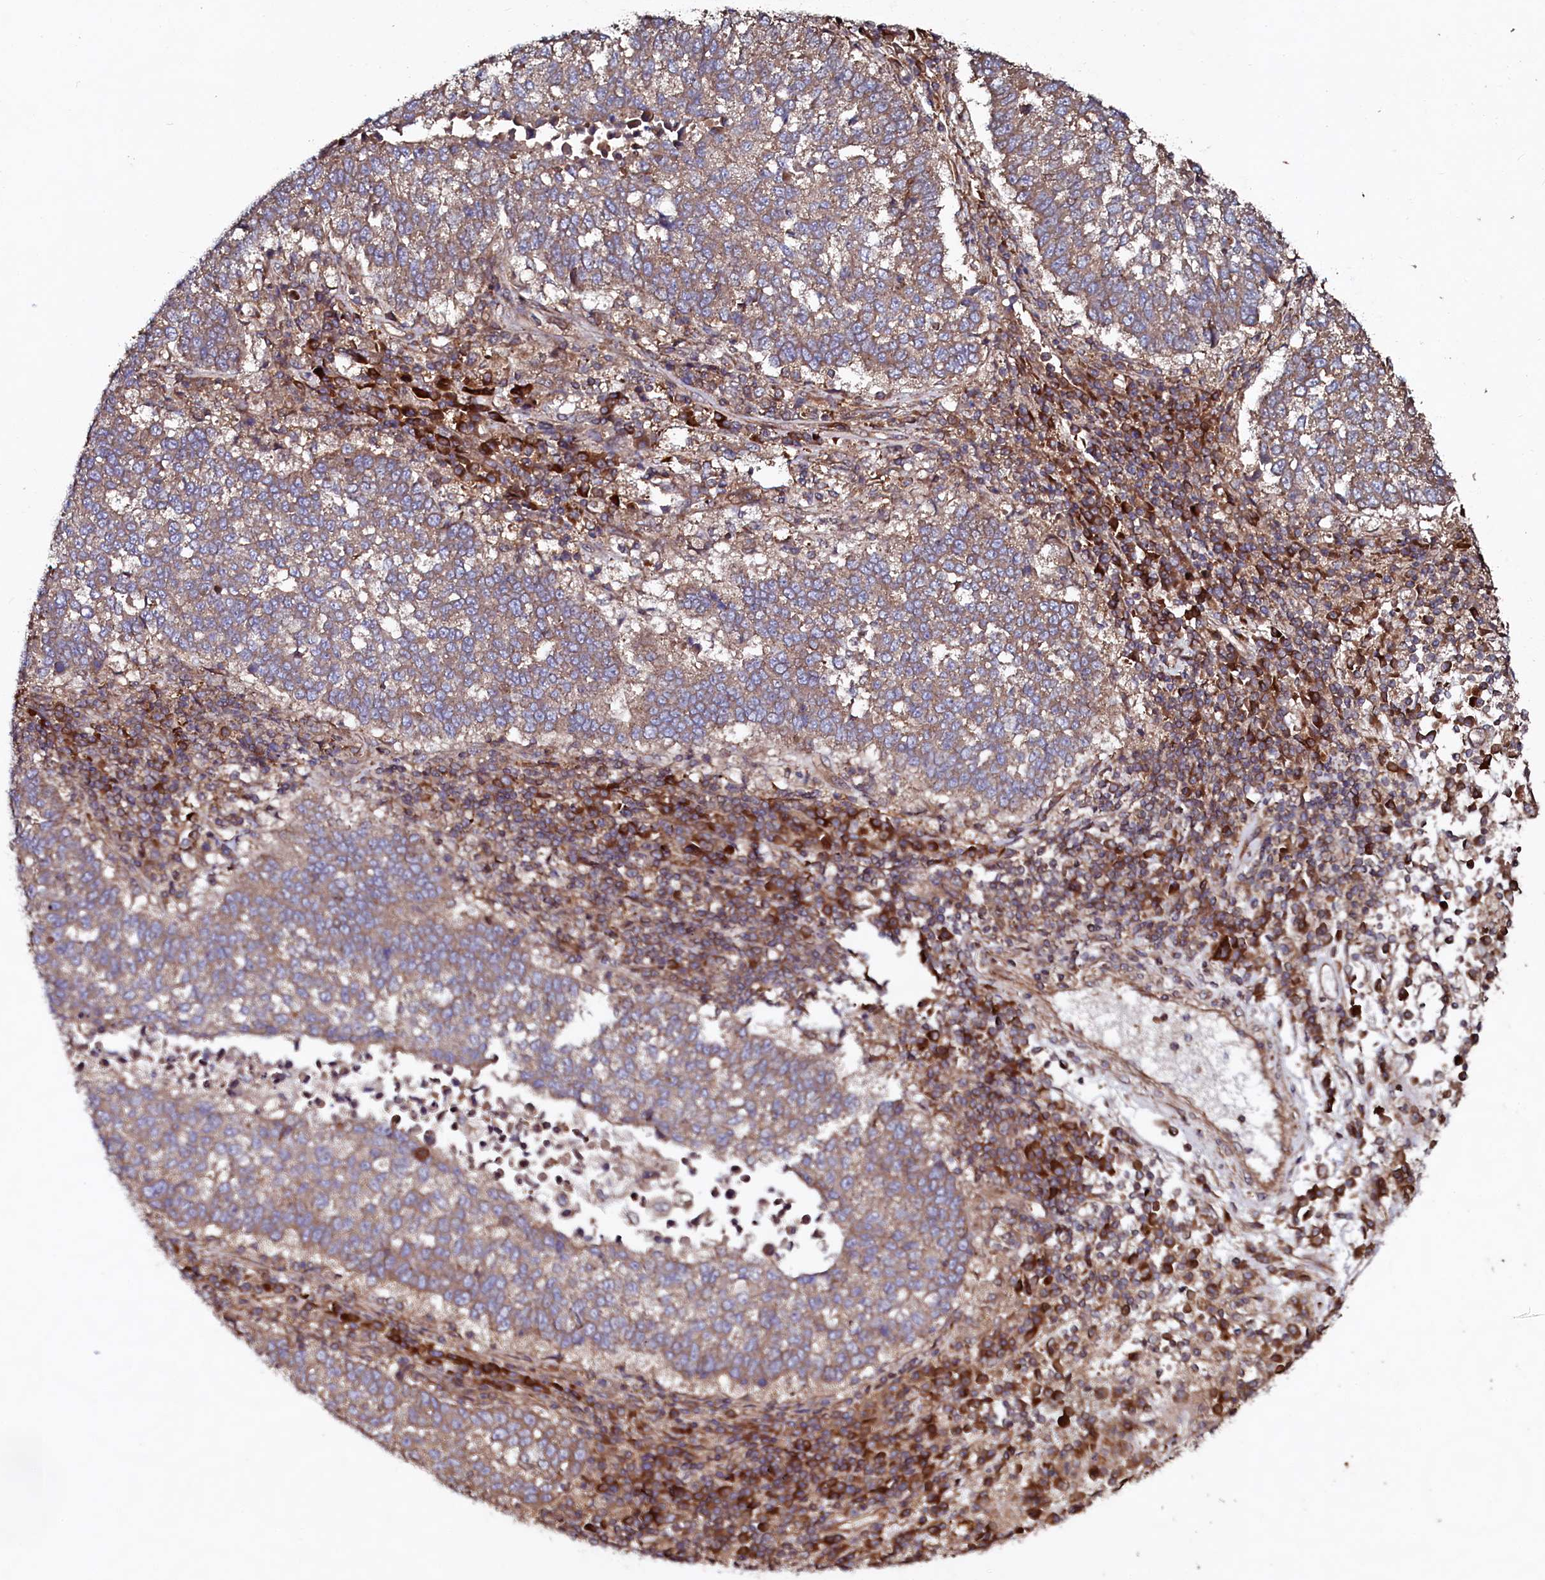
{"staining": {"intensity": "weak", "quantity": "25%-75%", "location": "cytoplasmic/membranous"}, "tissue": "lung cancer", "cell_type": "Tumor cells", "image_type": "cancer", "snomed": [{"axis": "morphology", "description": "Squamous cell carcinoma, NOS"}, {"axis": "topography", "description": "Lung"}], "caption": "IHC staining of lung squamous cell carcinoma, which shows low levels of weak cytoplasmic/membranous expression in approximately 25%-75% of tumor cells indicating weak cytoplasmic/membranous protein positivity. The staining was performed using DAB (3,3'-diaminobenzidine) (brown) for protein detection and nuclei were counterstained in hematoxylin (blue).", "gene": "USPL1", "patient": {"sex": "male", "age": 73}}